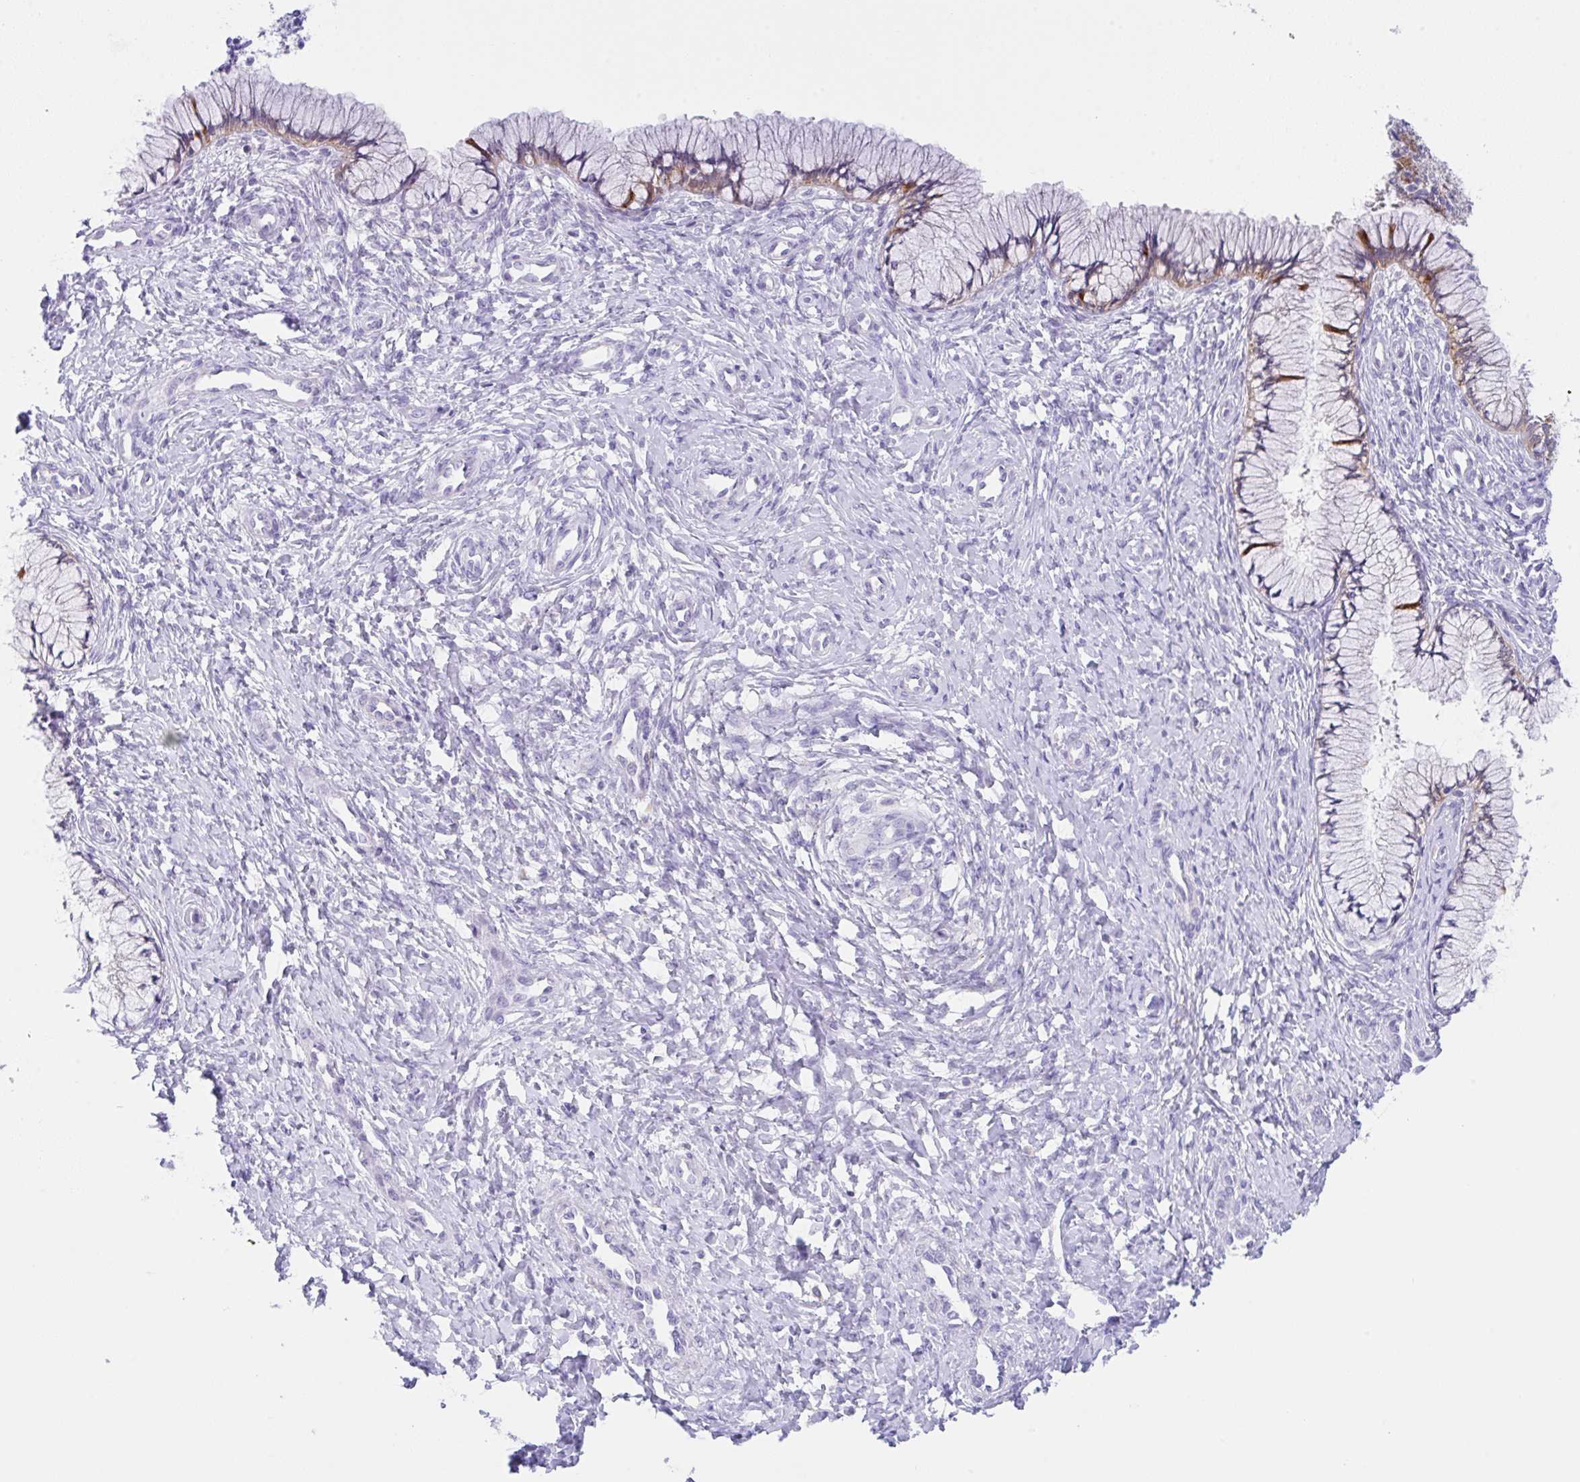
{"staining": {"intensity": "weak", "quantity": "<25%", "location": "cytoplasmic/membranous"}, "tissue": "cervix", "cell_type": "Glandular cells", "image_type": "normal", "snomed": [{"axis": "morphology", "description": "Normal tissue, NOS"}, {"axis": "topography", "description": "Cervix"}], "caption": "Glandular cells are negative for protein expression in unremarkable human cervix. (Stains: DAB IHC with hematoxylin counter stain, Microscopy: brightfield microscopy at high magnification).", "gene": "TRAF4", "patient": {"sex": "female", "age": 37}}